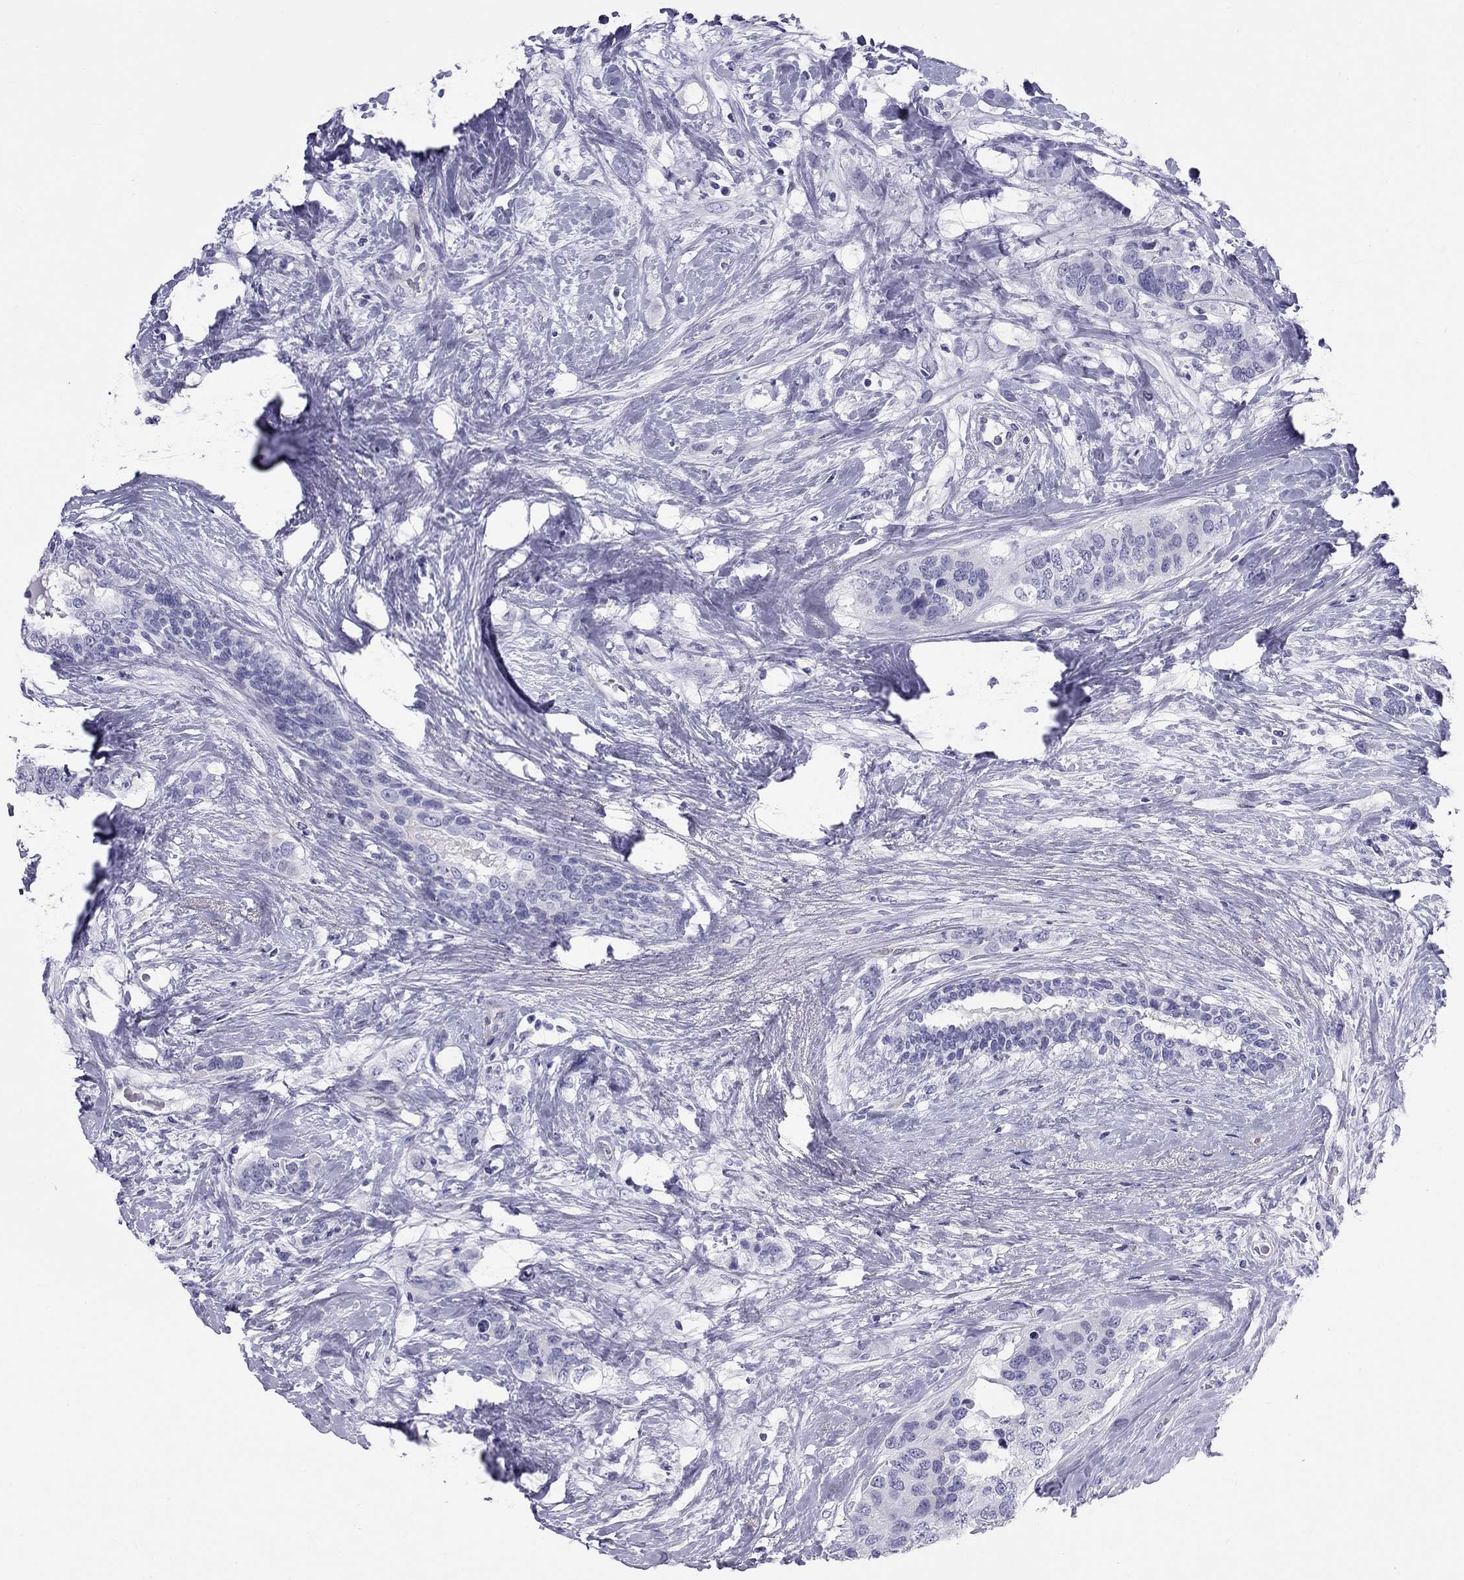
{"staining": {"intensity": "negative", "quantity": "none", "location": "none"}, "tissue": "breast cancer", "cell_type": "Tumor cells", "image_type": "cancer", "snomed": [{"axis": "morphology", "description": "Lobular carcinoma"}, {"axis": "topography", "description": "Breast"}], "caption": "Immunohistochemistry (IHC) of breast cancer (lobular carcinoma) reveals no staining in tumor cells. (Brightfield microscopy of DAB (3,3'-diaminobenzidine) immunohistochemistry (IHC) at high magnification).", "gene": "FSCN3", "patient": {"sex": "female", "age": 59}}